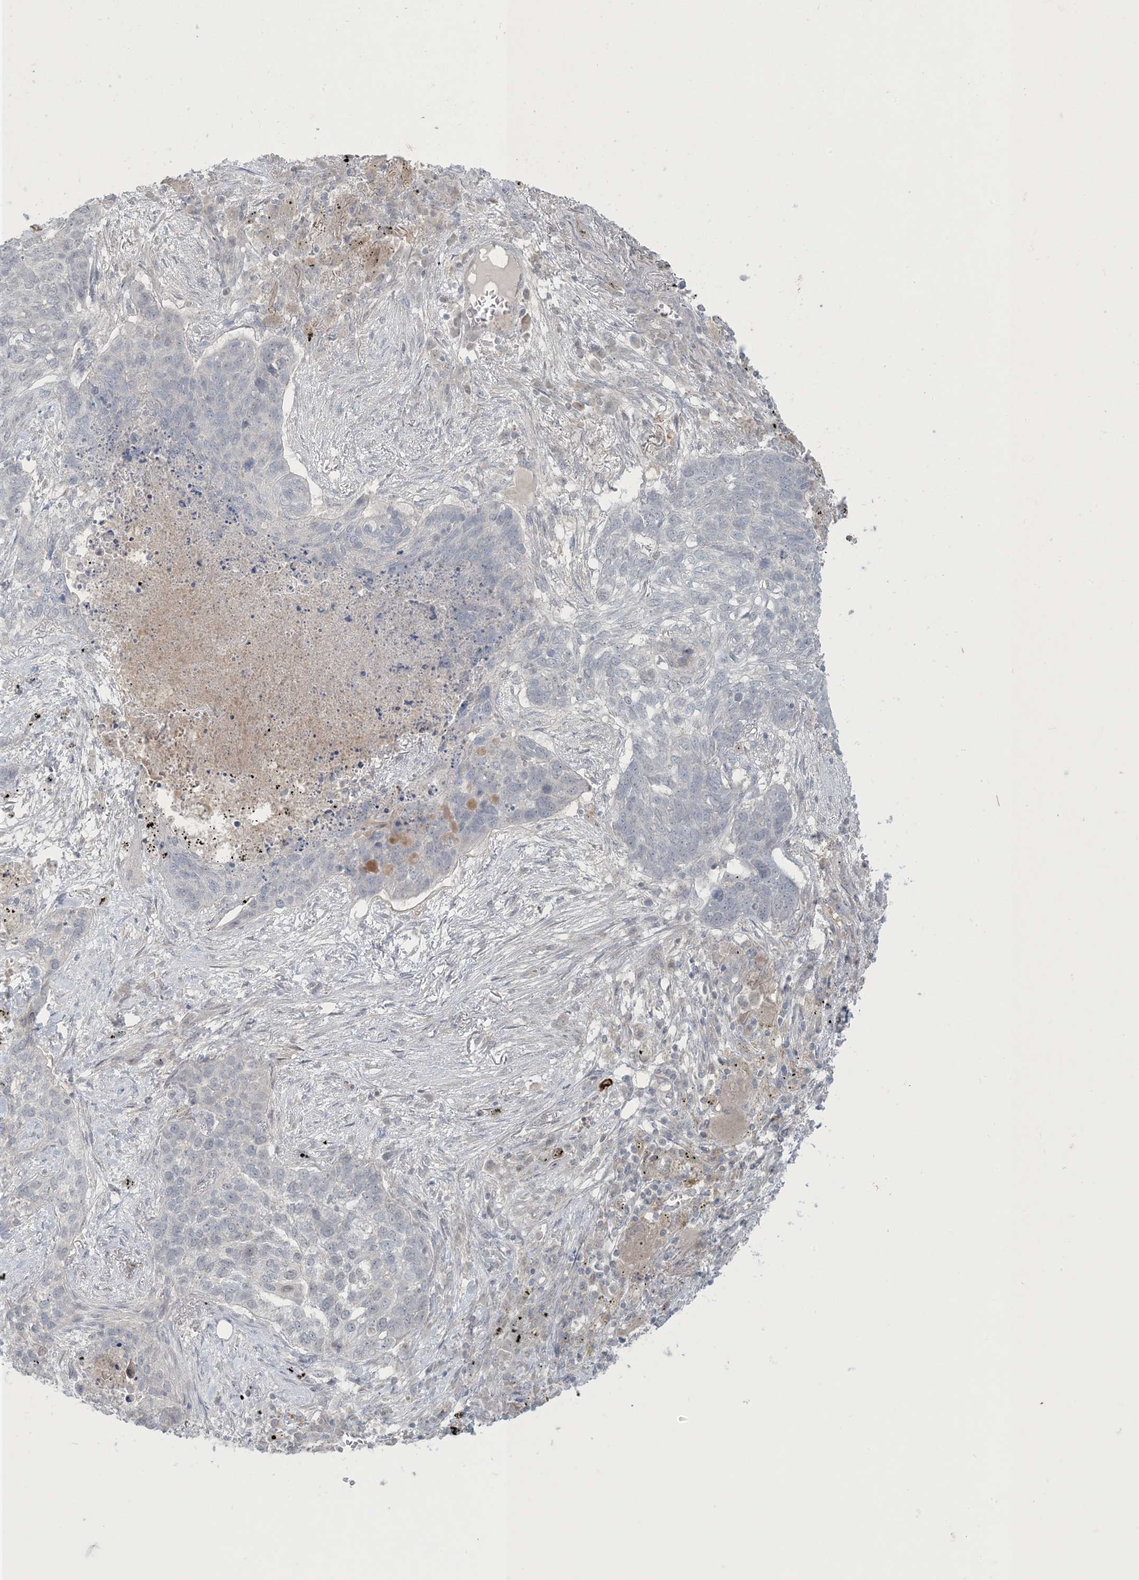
{"staining": {"intensity": "negative", "quantity": "none", "location": "none"}, "tissue": "lung cancer", "cell_type": "Tumor cells", "image_type": "cancer", "snomed": [{"axis": "morphology", "description": "Squamous cell carcinoma, NOS"}, {"axis": "topography", "description": "Lung"}], "caption": "Tumor cells show no significant protein staining in lung cancer. (DAB (3,3'-diaminobenzidine) immunohistochemistry, high magnification).", "gene": "NRBP2", "patient": {"sex": "female", "age": 63}}